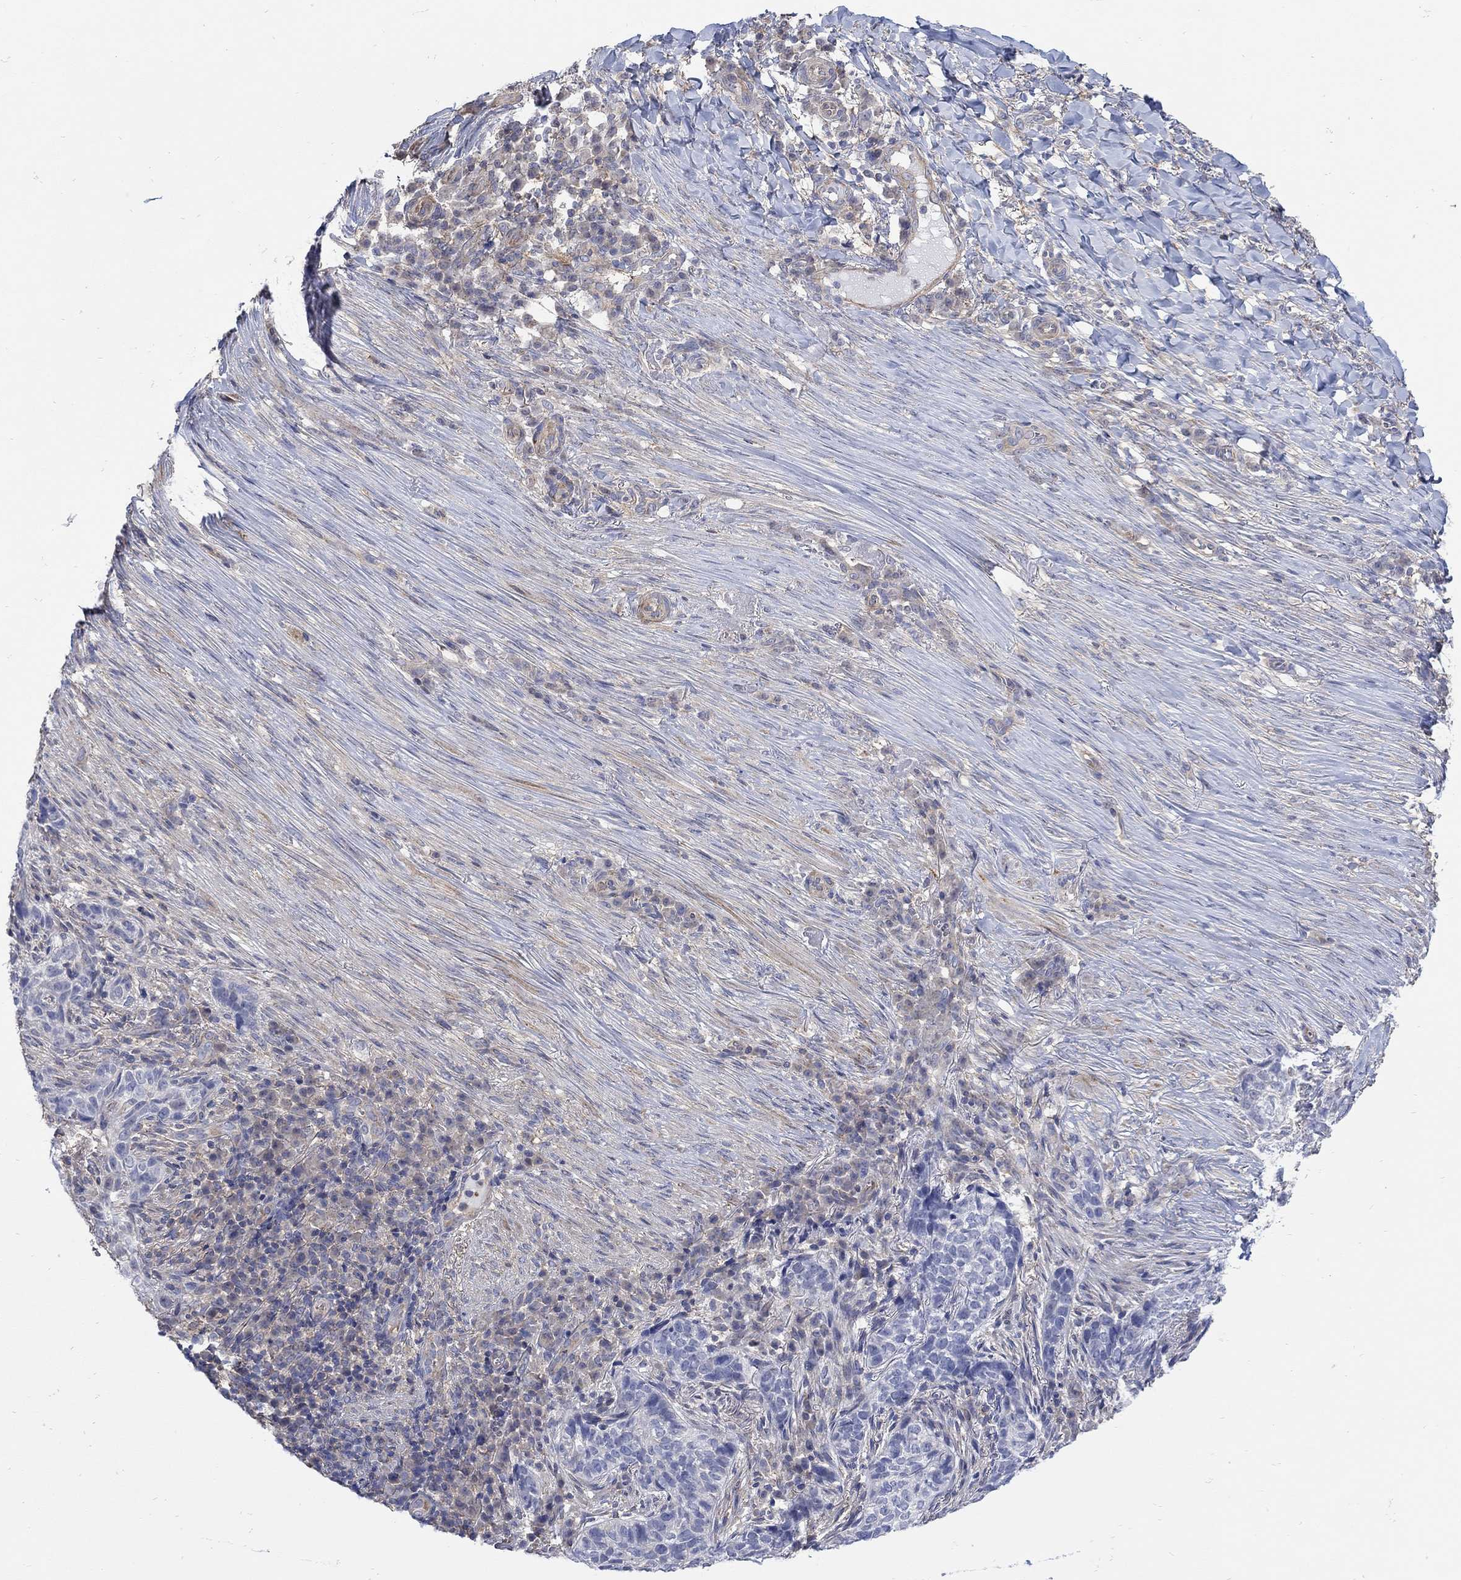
{"staining": {"intensity": "negative", "quantity": "none", "location": "none"}, "tissue": "skin cancer", "cell_type": "Tumor cells", "image_type": "cancer", "snomed": [{"axis": "morphology", "description": "Basal cell carcinoma"}, {"axis": "topography", "description": "Skin"}], "caption": "There is no significant expression in tumor cells of skin cancer (basal cell carcinoma). The staining was performed using DAB to visualize the protein expression in brown, while the nuclei were stained in blue with hematoxylin (Magnification: 20x).", "gene": "TEKT3", "patient": {"sex": "female", "age": 69}}